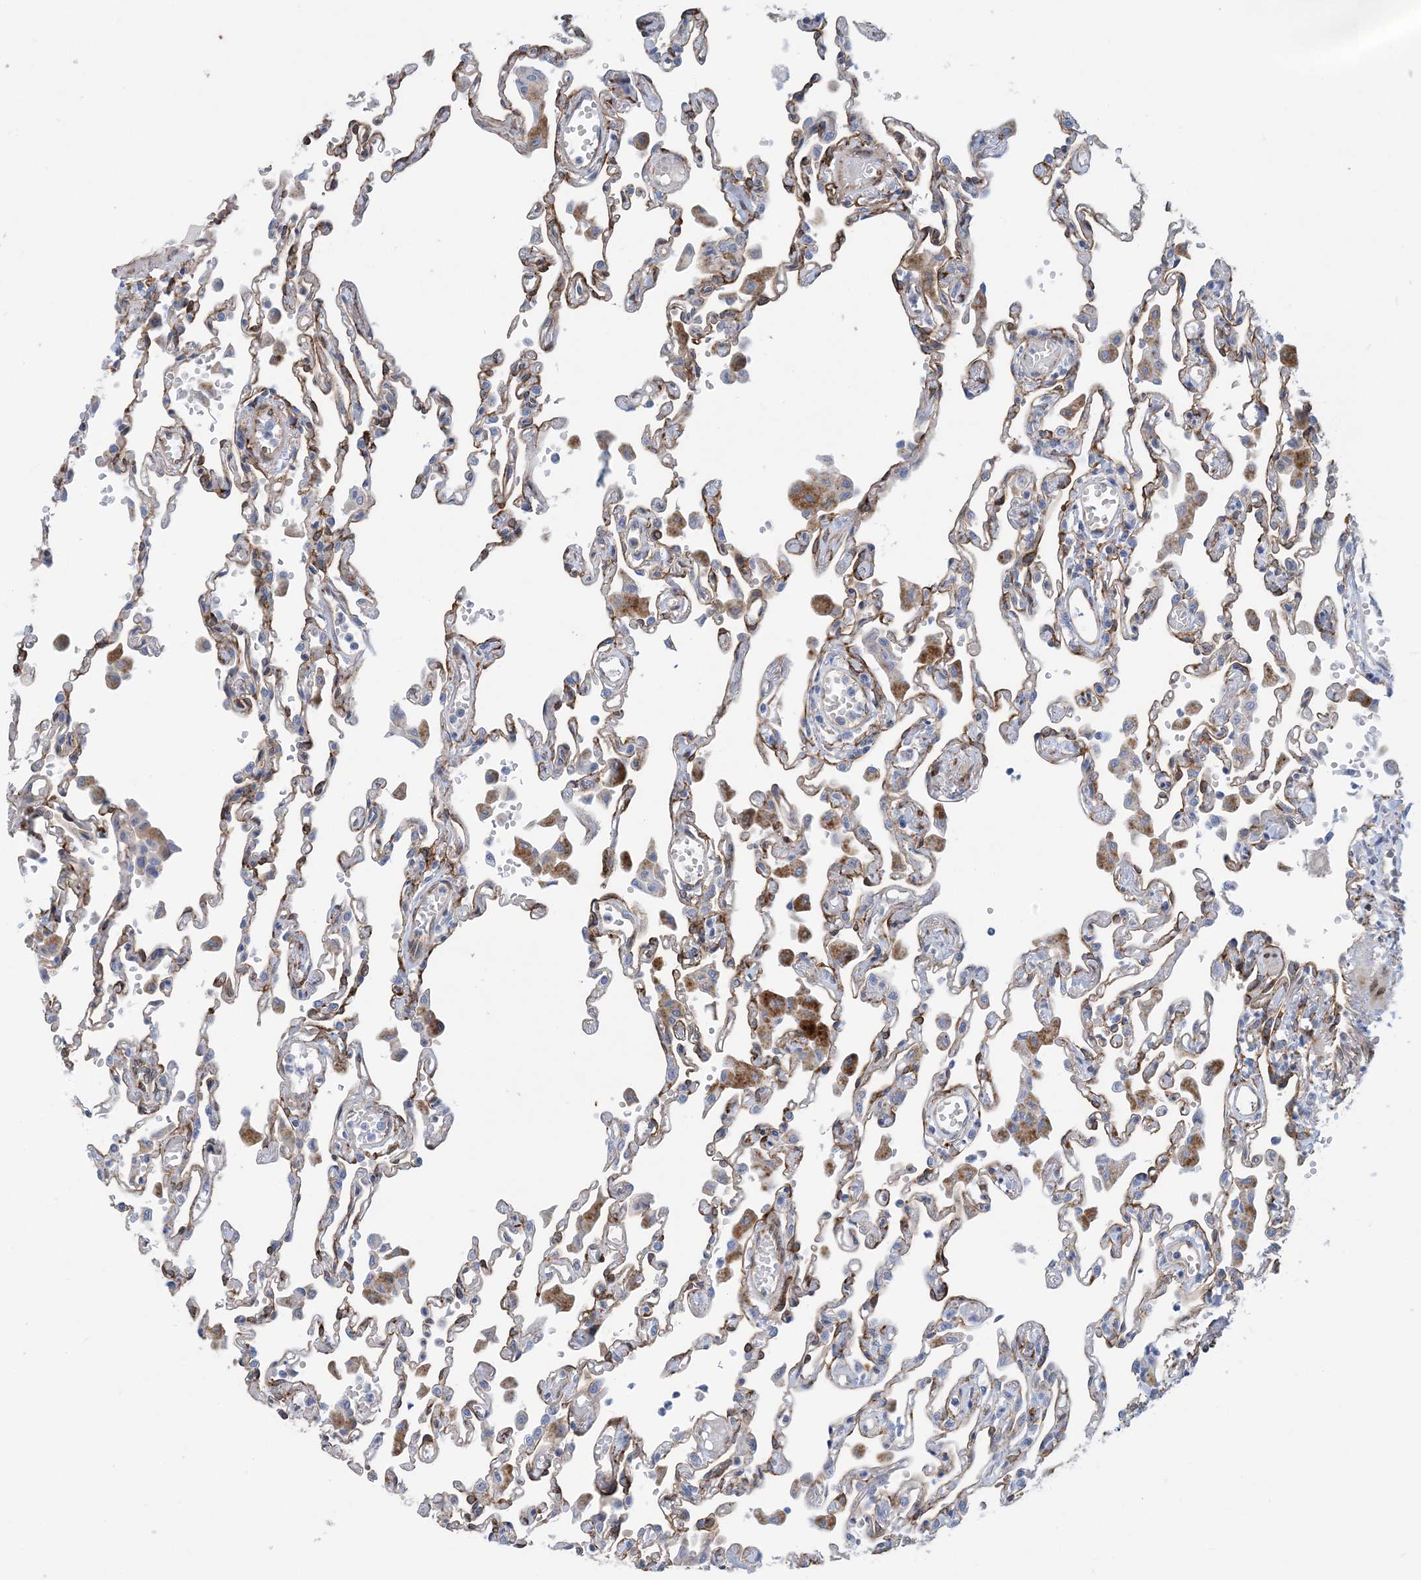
{"staining": {"intensity": "moderate", "quantity": "<25%", "location": "cytoplasmic/membranous"}, "tissue": "lung", "cell_type": "Alveolar cells", "image_type": "normal", "snomed": [{"axis": "morphology", "description": "Normal tissue, NOS"}, {"axis": "topography", "description": "Bronchus"}, {"axis": "topography", "description": "Lung"}], "caption": "Benign lung displays moderate cytoplasmic/membranous expression in approximately <25% of alveolar cells.", "gene": "RBMS3", "patient": {"sex": "female", "age": 49}}